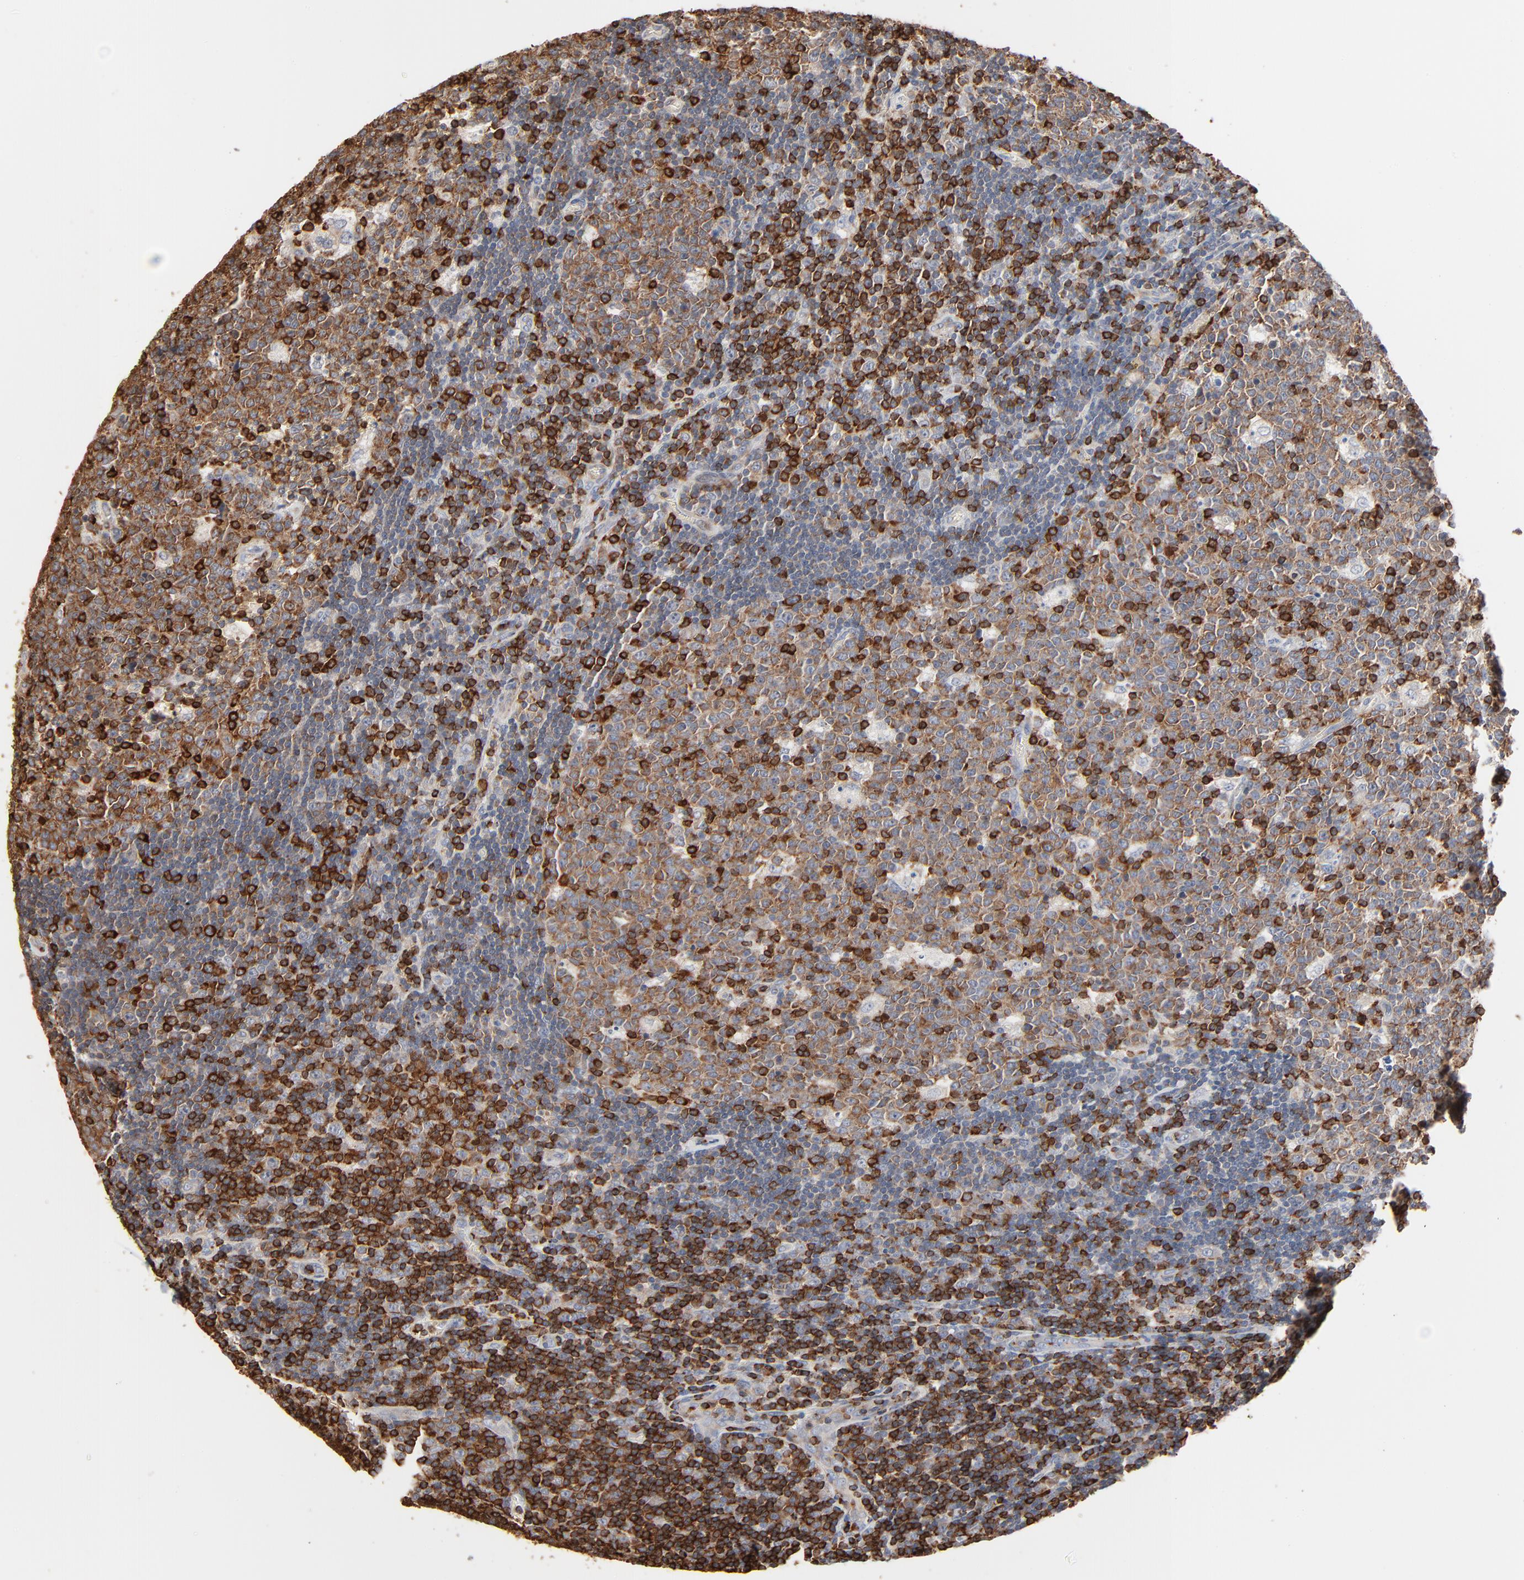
{"staining": {"intensity": "strong", "quantity": "<25%", "location": "cytoplasmic/membranous"}, "tissue": "lymph node", "cell_type": "Germinal center cells", "image_type": "normal", "snomed": [{"axis": "morphology", "description": "Normal tissue, NOS"}, {"axis": "topography", "description": "Lymph node"}, {"axis": "topography", "description": "Salivary gland"}], "caption": "Immunohistochemistry of benign human lymph node reveals medium levels of strong cytoplasmic/membranous staining in approximately <25% of germinal center cells.", "gene": "SH3KBP1", "patient": {"sex": "male", "age": 8}}